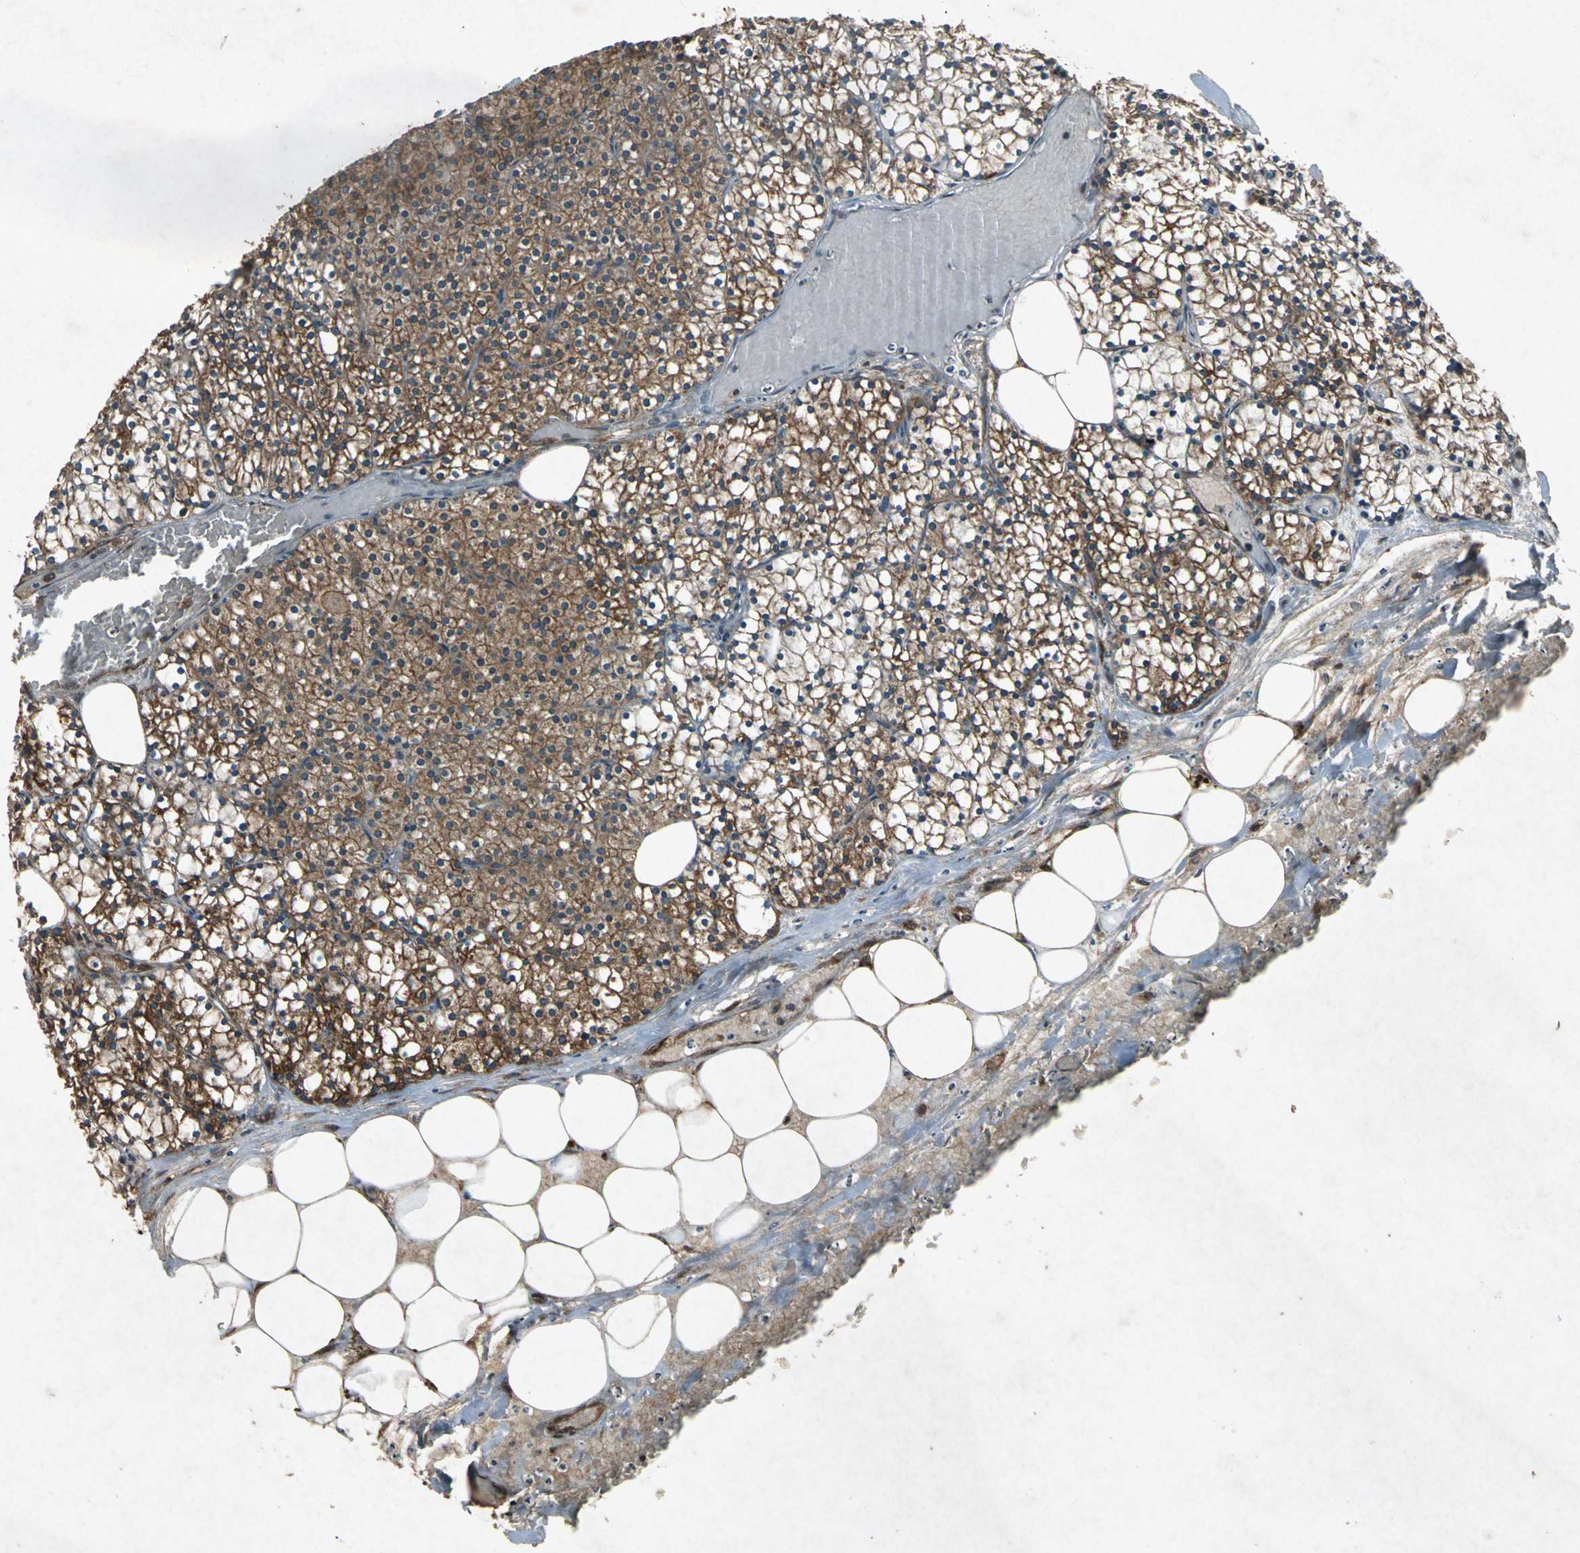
{"staining": {"intensity": "moderate", "quantity": ">75%", "location": "cytoplasmic/membranous"}, "tissue": "parathyroid gland", "cell_type": "Glandular cells", "image_type": "normal", "snomed": [{"axis": "morphology", "description": "Normal tissue, NOS"}, {"axis": "topography", "description": "Parathyroid gland"}], "caption": "Immunohistochemical staining of benign parathyroid gland shows >75% levels of moderate cytoplasmic/membranous protein positivity in about >75% of glandular cells. Immunohistochemistry (ihc) stains the protein of interest in brown and the nuclei are stained blue.", "gene": "HSP90AB1", "patient": {"sex": "female", "age": 63}}